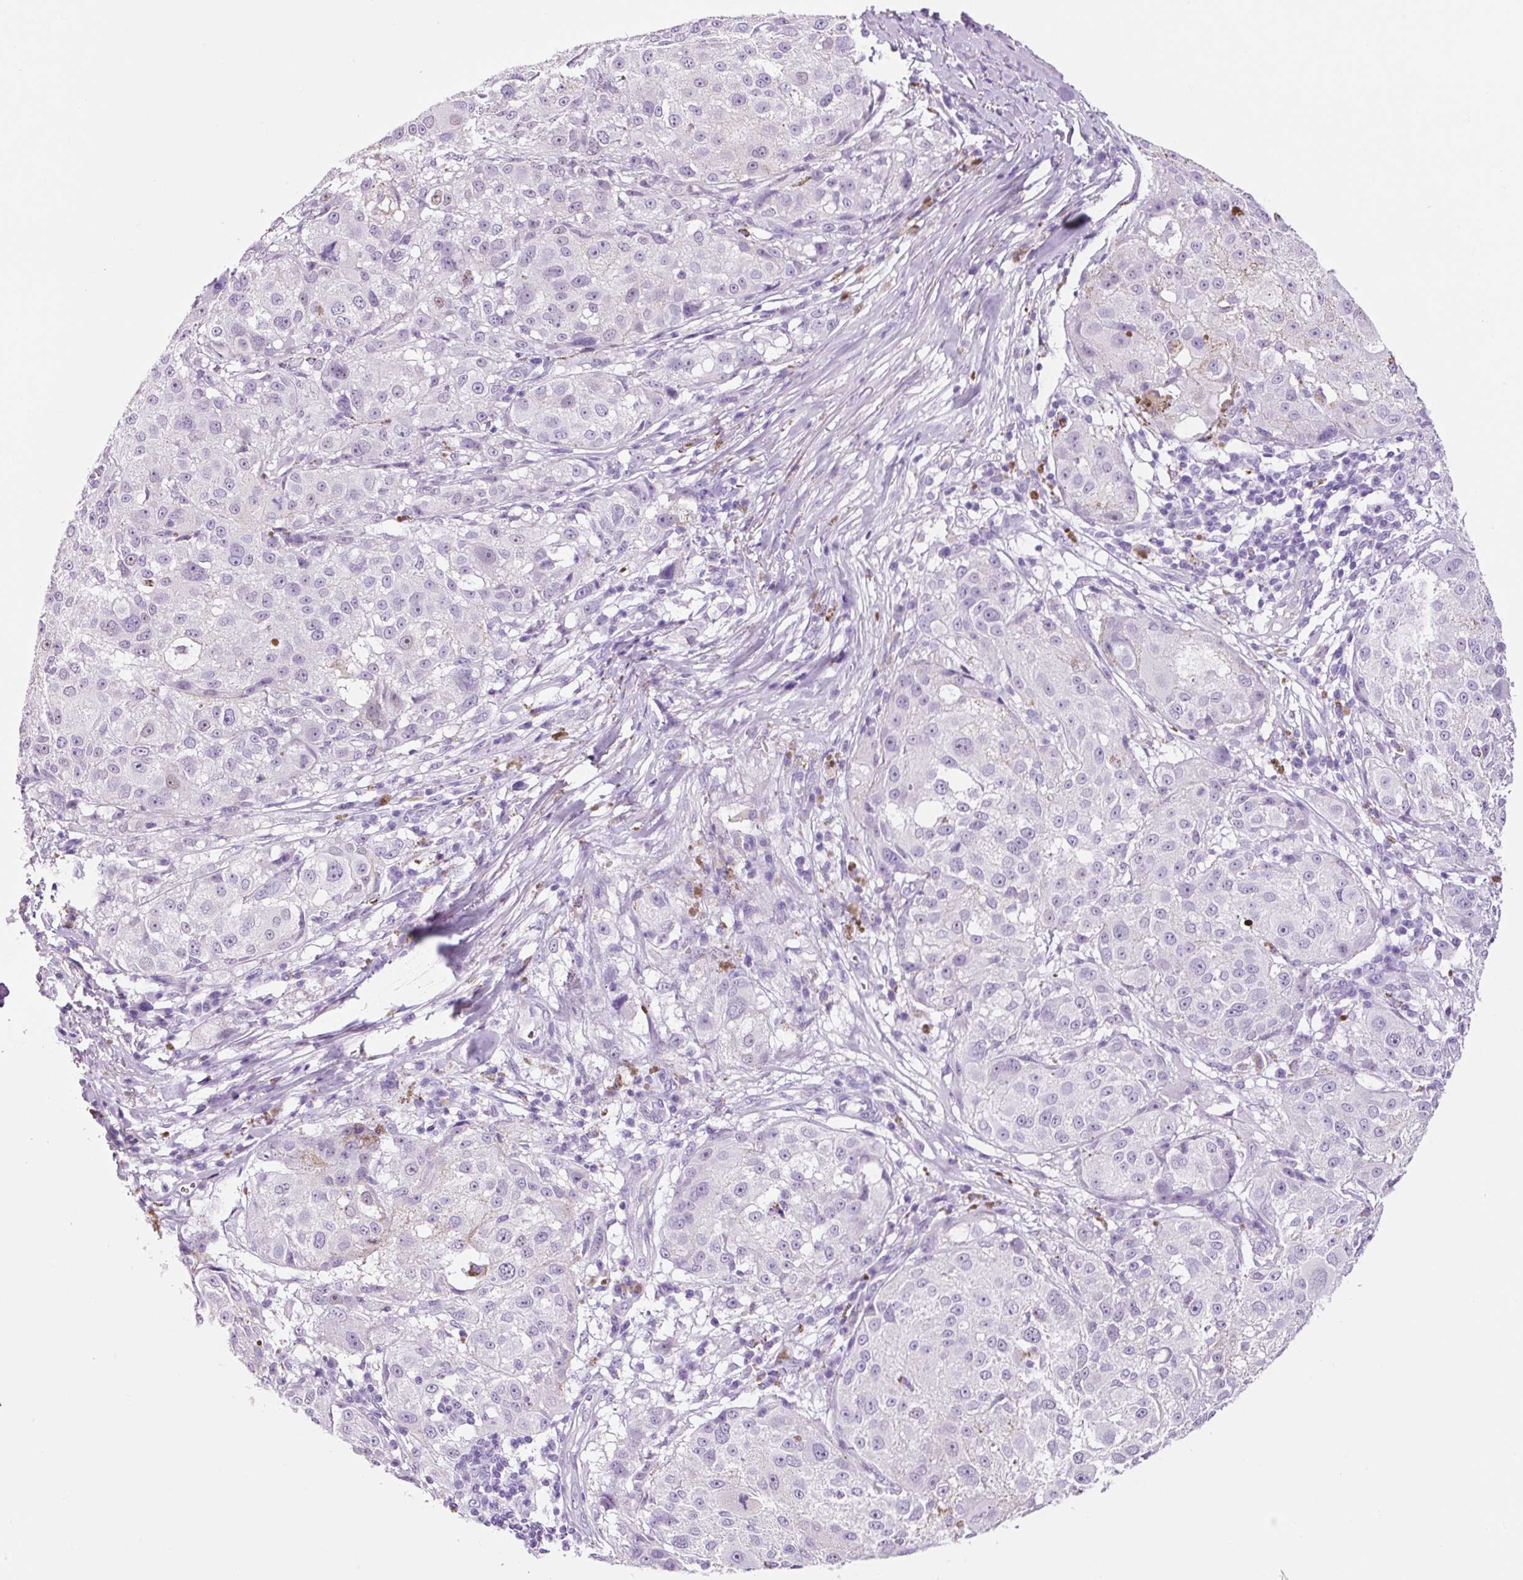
{"staining": {"intensity": "negative", "quantity": "none", "location": "none"}, "tissue": "melanoma", "cell_type": "Tumor cells", "image_type": "cancer", "snomed": [{"axis": "morphology", "description": "Necrosis, NOS"}, {"axis": "morphology", "description": "Malignant melanoma, NOS"}, {"axis": "topography", "description": "Skin"}], "caption": "A micrograph of malignant melanoma stained for a protein reveals no brown staining in tumor cells.", "gene": "ADSS1", "patient": {"sex": "female", "age": 87}}